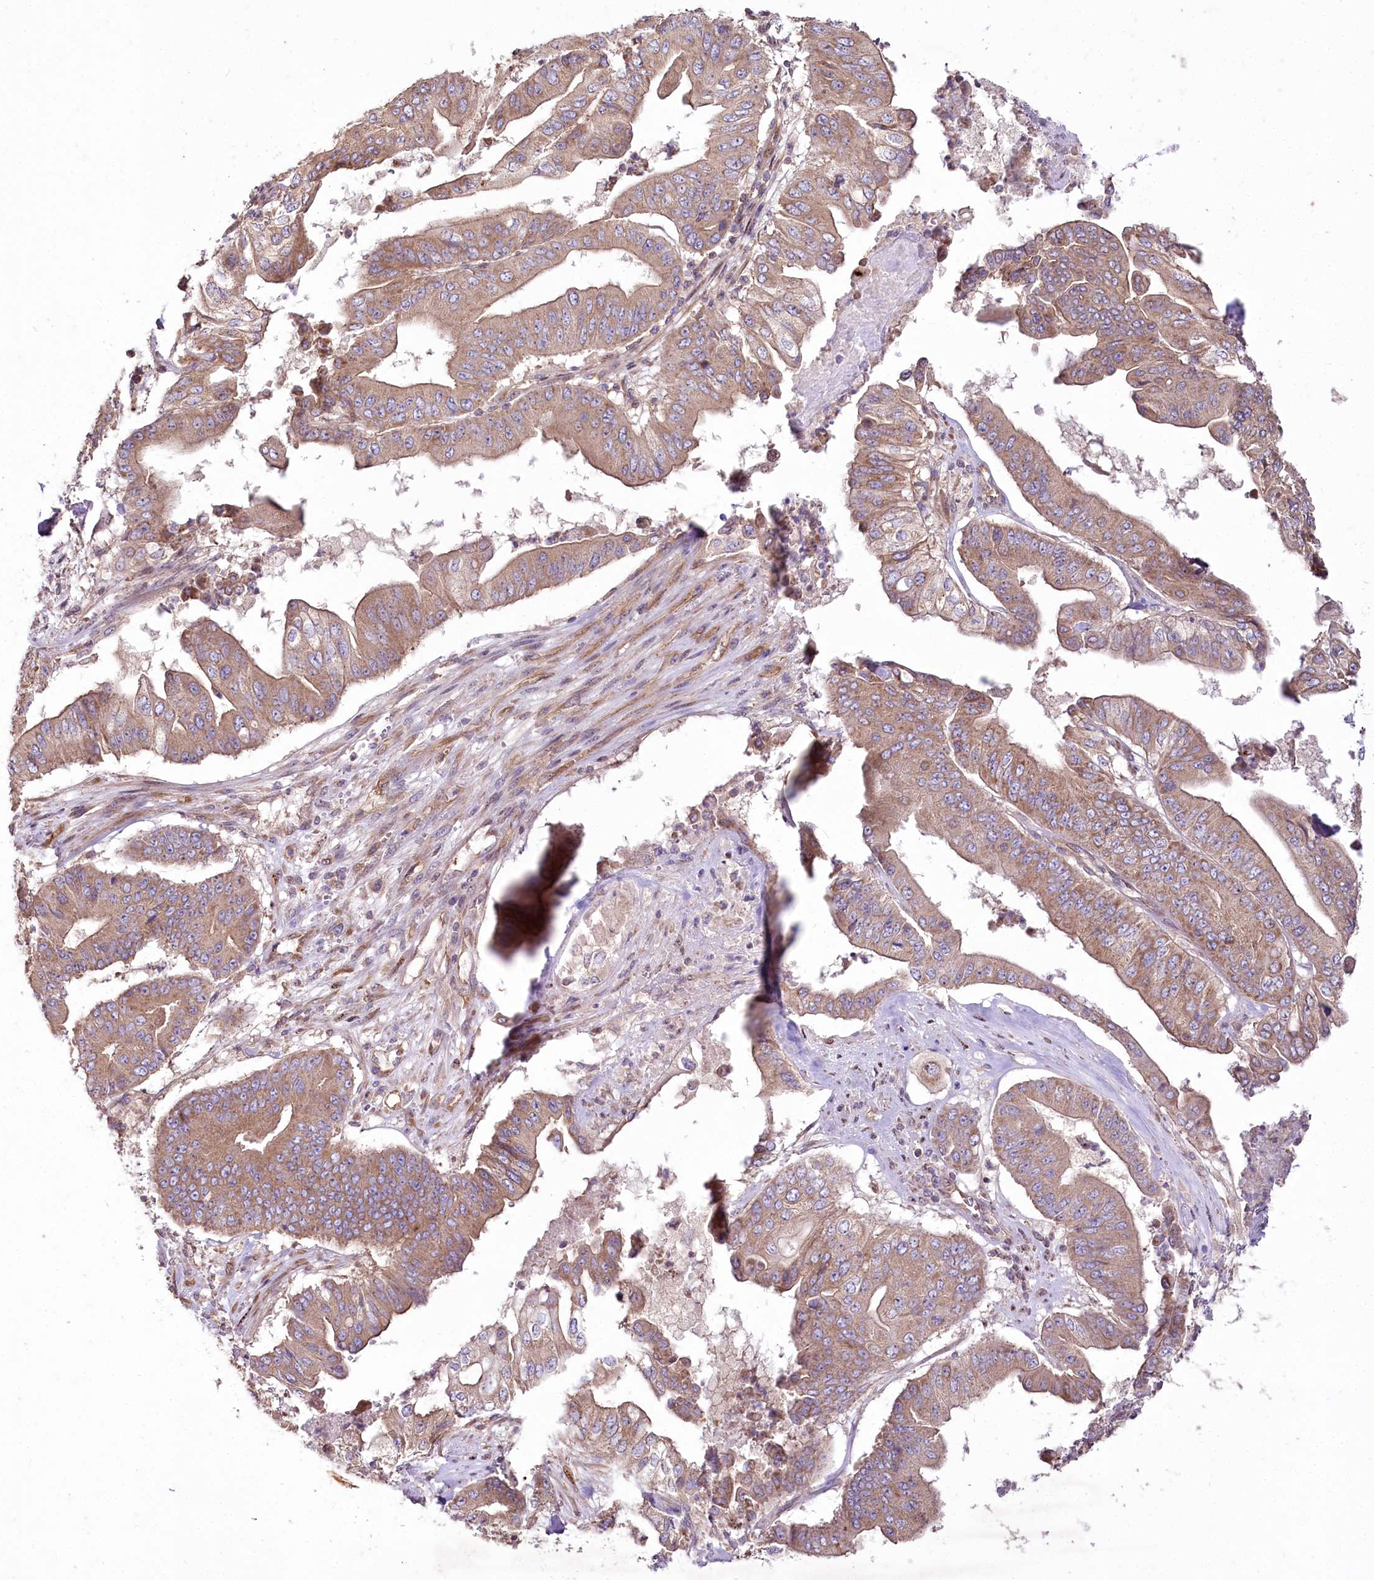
{"staining": {"intensity": "moderate", "quantity": ">75%", "location": "cytoplasmic/membranous"}, "tissue": "pancreatic cancer", "cell_type": "Tumor cells", "image_type": "cancer", "snomed": [{"axis": "morphology", "description": "Adenocarcinoma, NOS"}, {"axis": "topography", "description": "Pancreas"}], "caption": "Approximately >75% of tumor cells in adenocarcinoma (pancreatic) reveal moderate cytoplasmic/membranous protein expression as visualized by brown immunohistochemical staining.", "gene": "SH3TC1", "patient": {"sex": "female", "age": 77}}